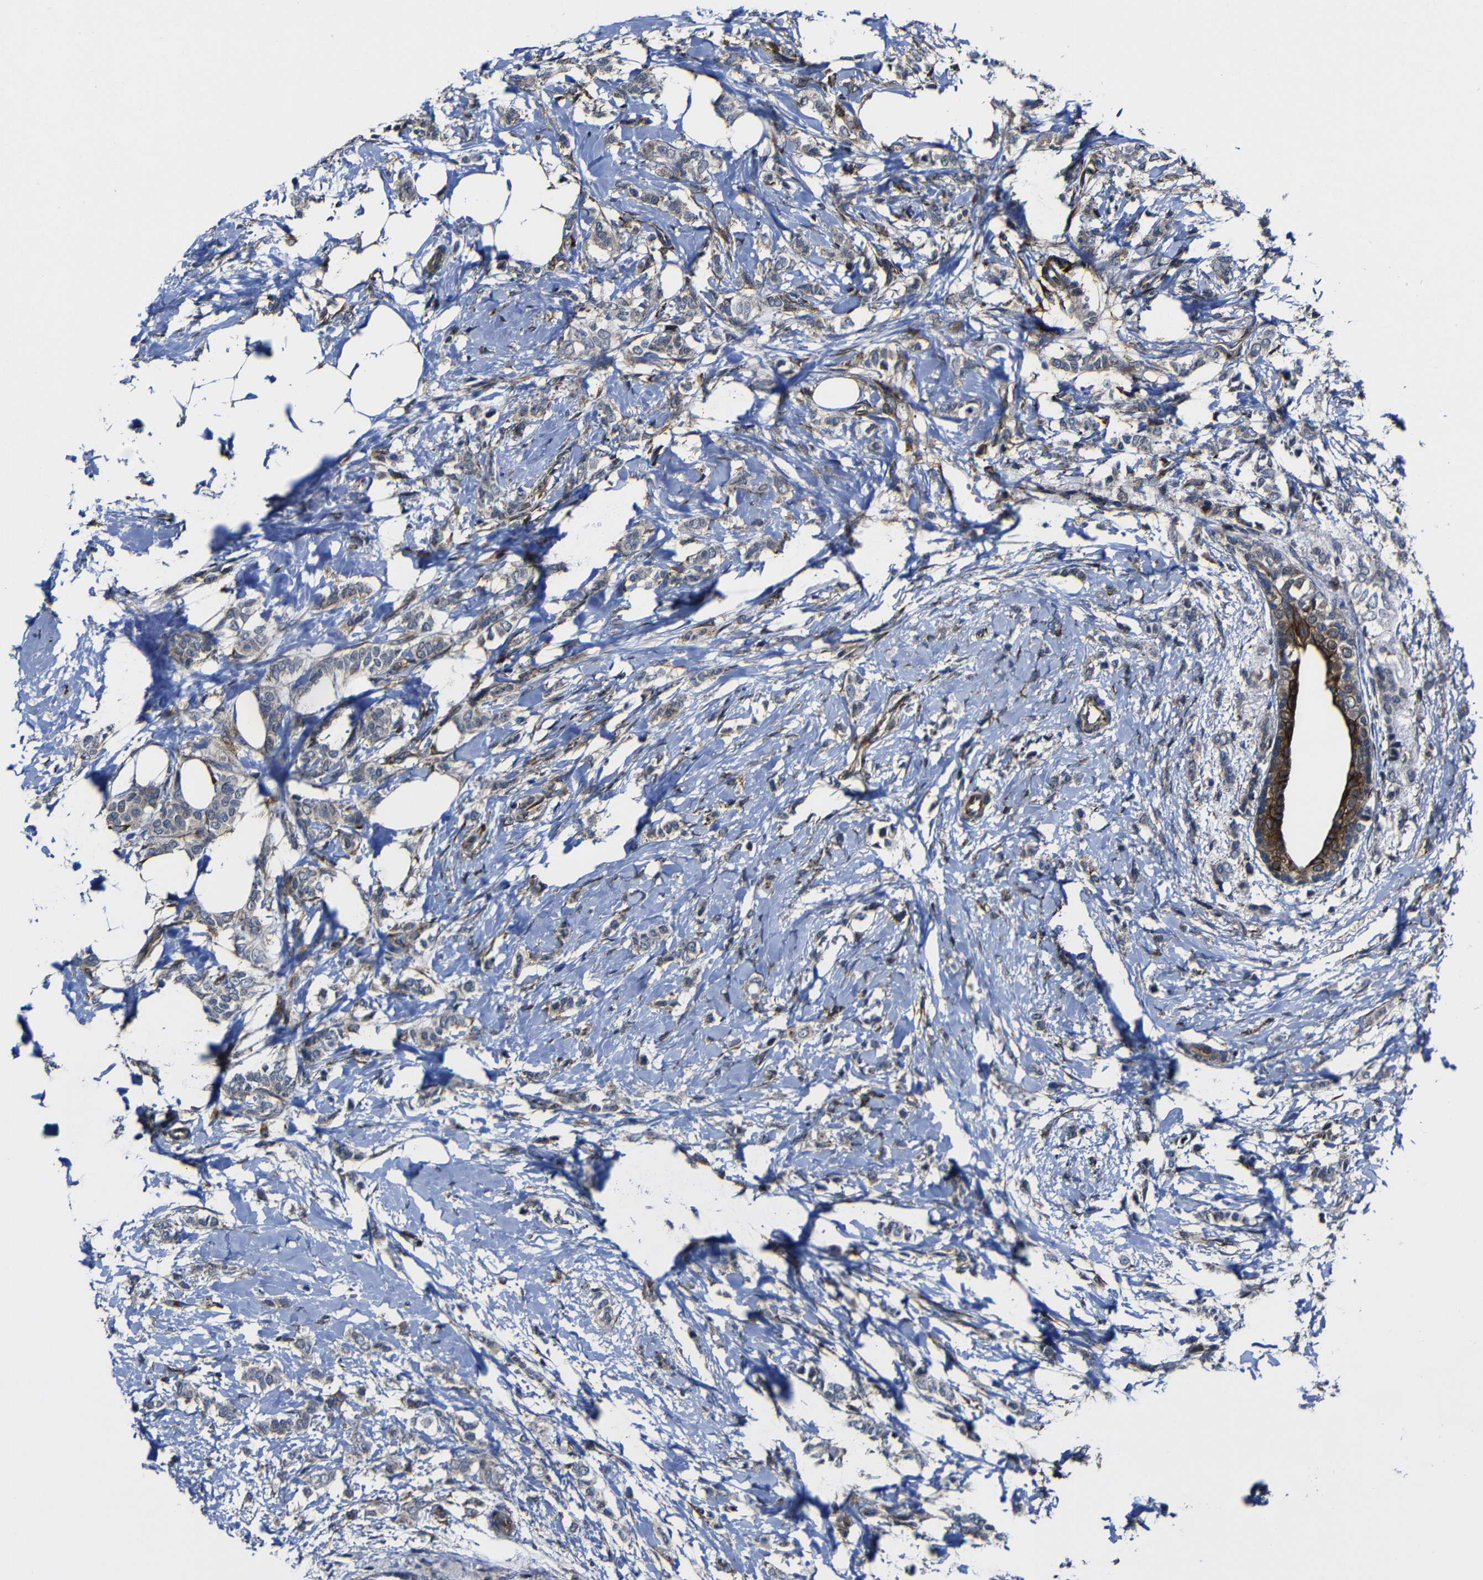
{"staining": {"intensity": "weak", "quantity": ">75%", "location": "cytoplasmic/membranous"}, "tissue": "breast cancer", "cell_type": "Tumor cells", "image_type": "cancer", "snomed": [{"axis": "morphology", "description": "Lobular carcinoma, in situ"}, {"axis": "morphology", "description": "Lobular carcinoma"}, {"axis": "topography", "description": "Breast"}], "caption": "Immunohistochemical staining of human breast lobular carcinoma displays weak cytoplasmic/membranous protein positivity in approximately >75% of tumor cells.", "gene": "KIAA0513", "patient": {"sex": "female", "age": 41}}